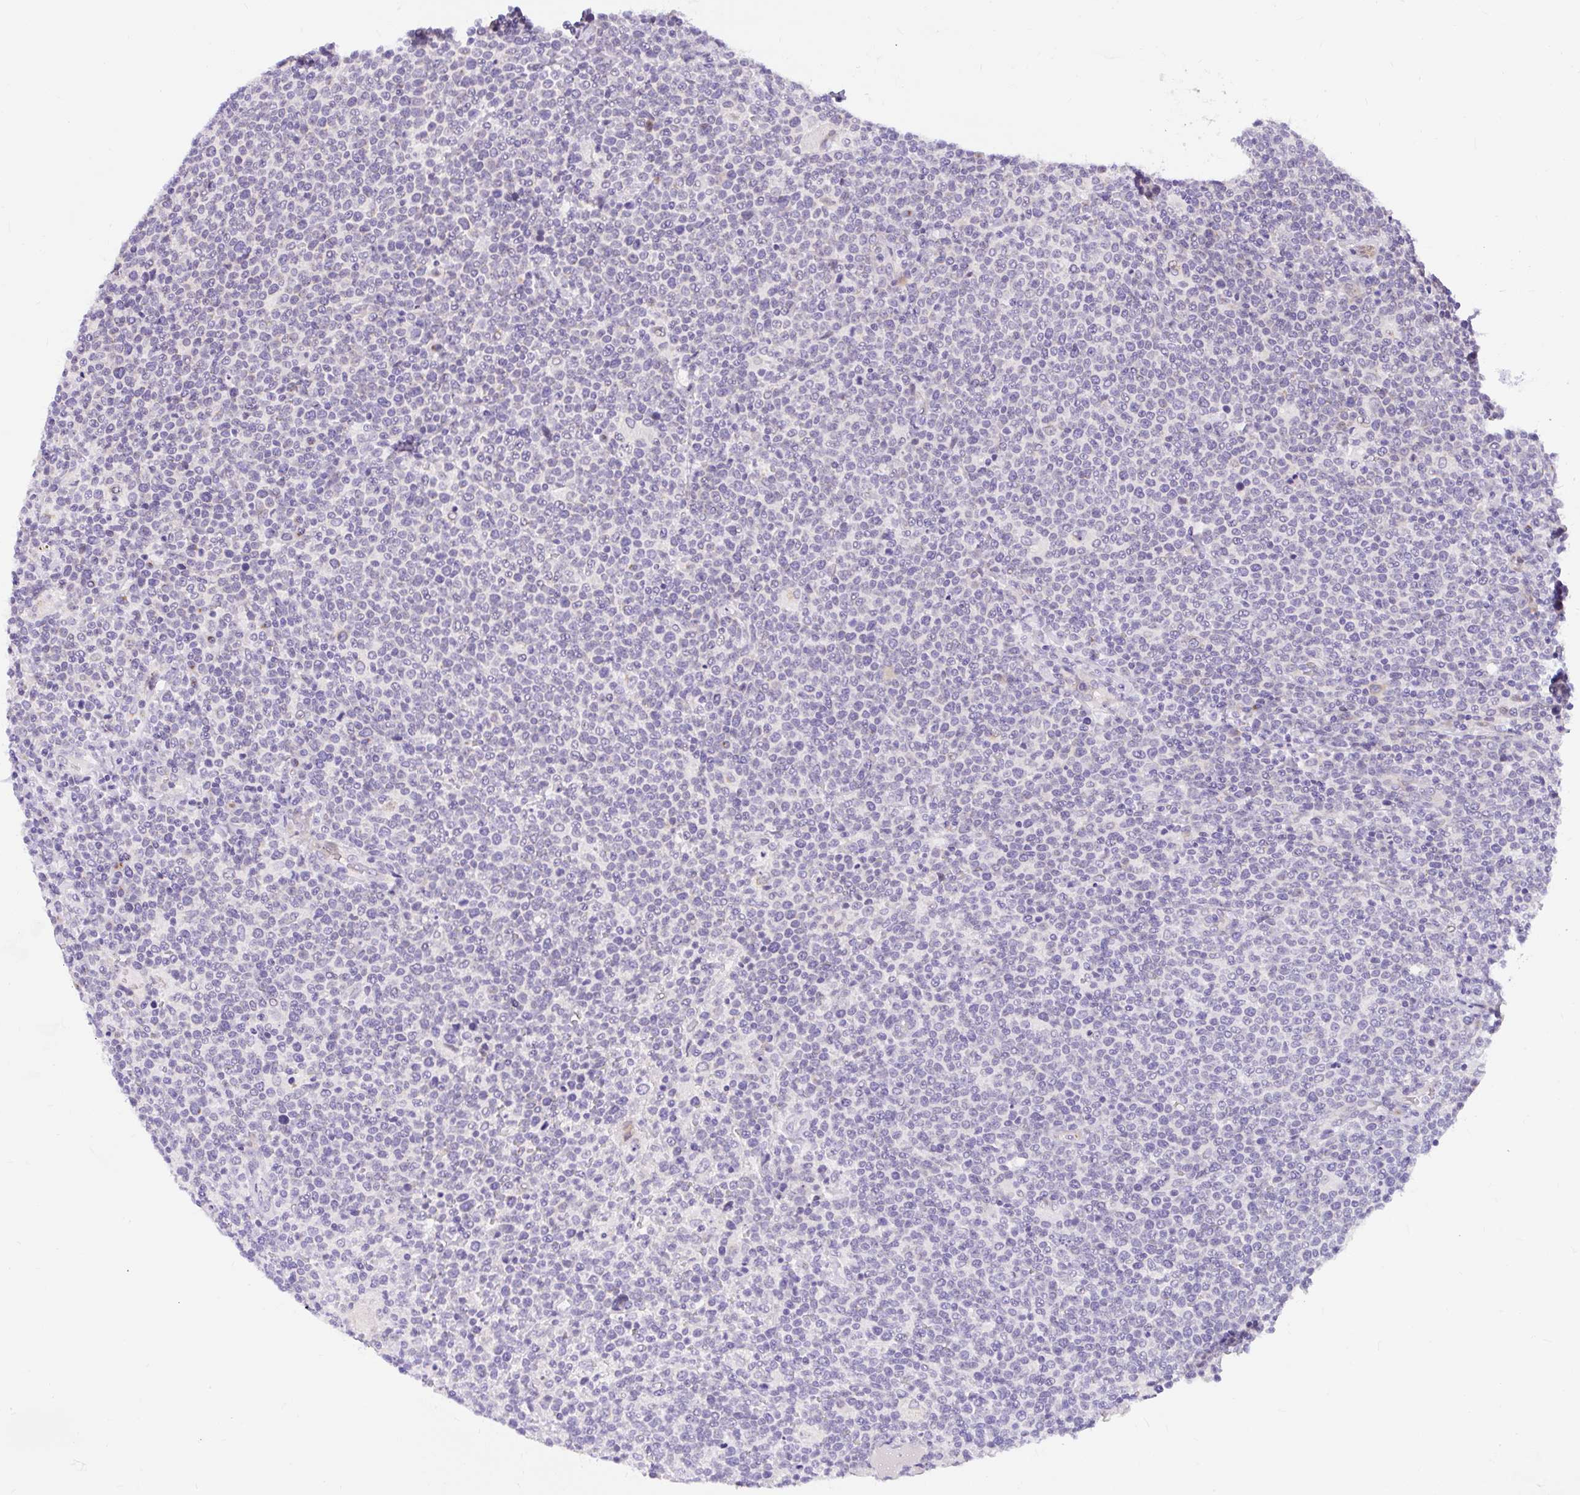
{"staining": {"intensity": "negative", "quantity": "none", "location": "none"}, "tissue": "lymphoma", "cell_type": "Tumor cells", "image_type": "cancer", "snomed": [{"axis": "morphology", "description": "Malignant lymphoma, non-Hodgkin's type, High grade"}, {"axis": "topography", "description": "Lymph node"}], "caption": "DAB (3,3'-diaminobenzidine) immunohistochemical staining of malignant lymphoma, non-Hodgkin's type (high-grade) displays no significant positivity in tumor cells.", "gene": "GOLGA8A", "patient": {"sex": "male", "age": 61}}